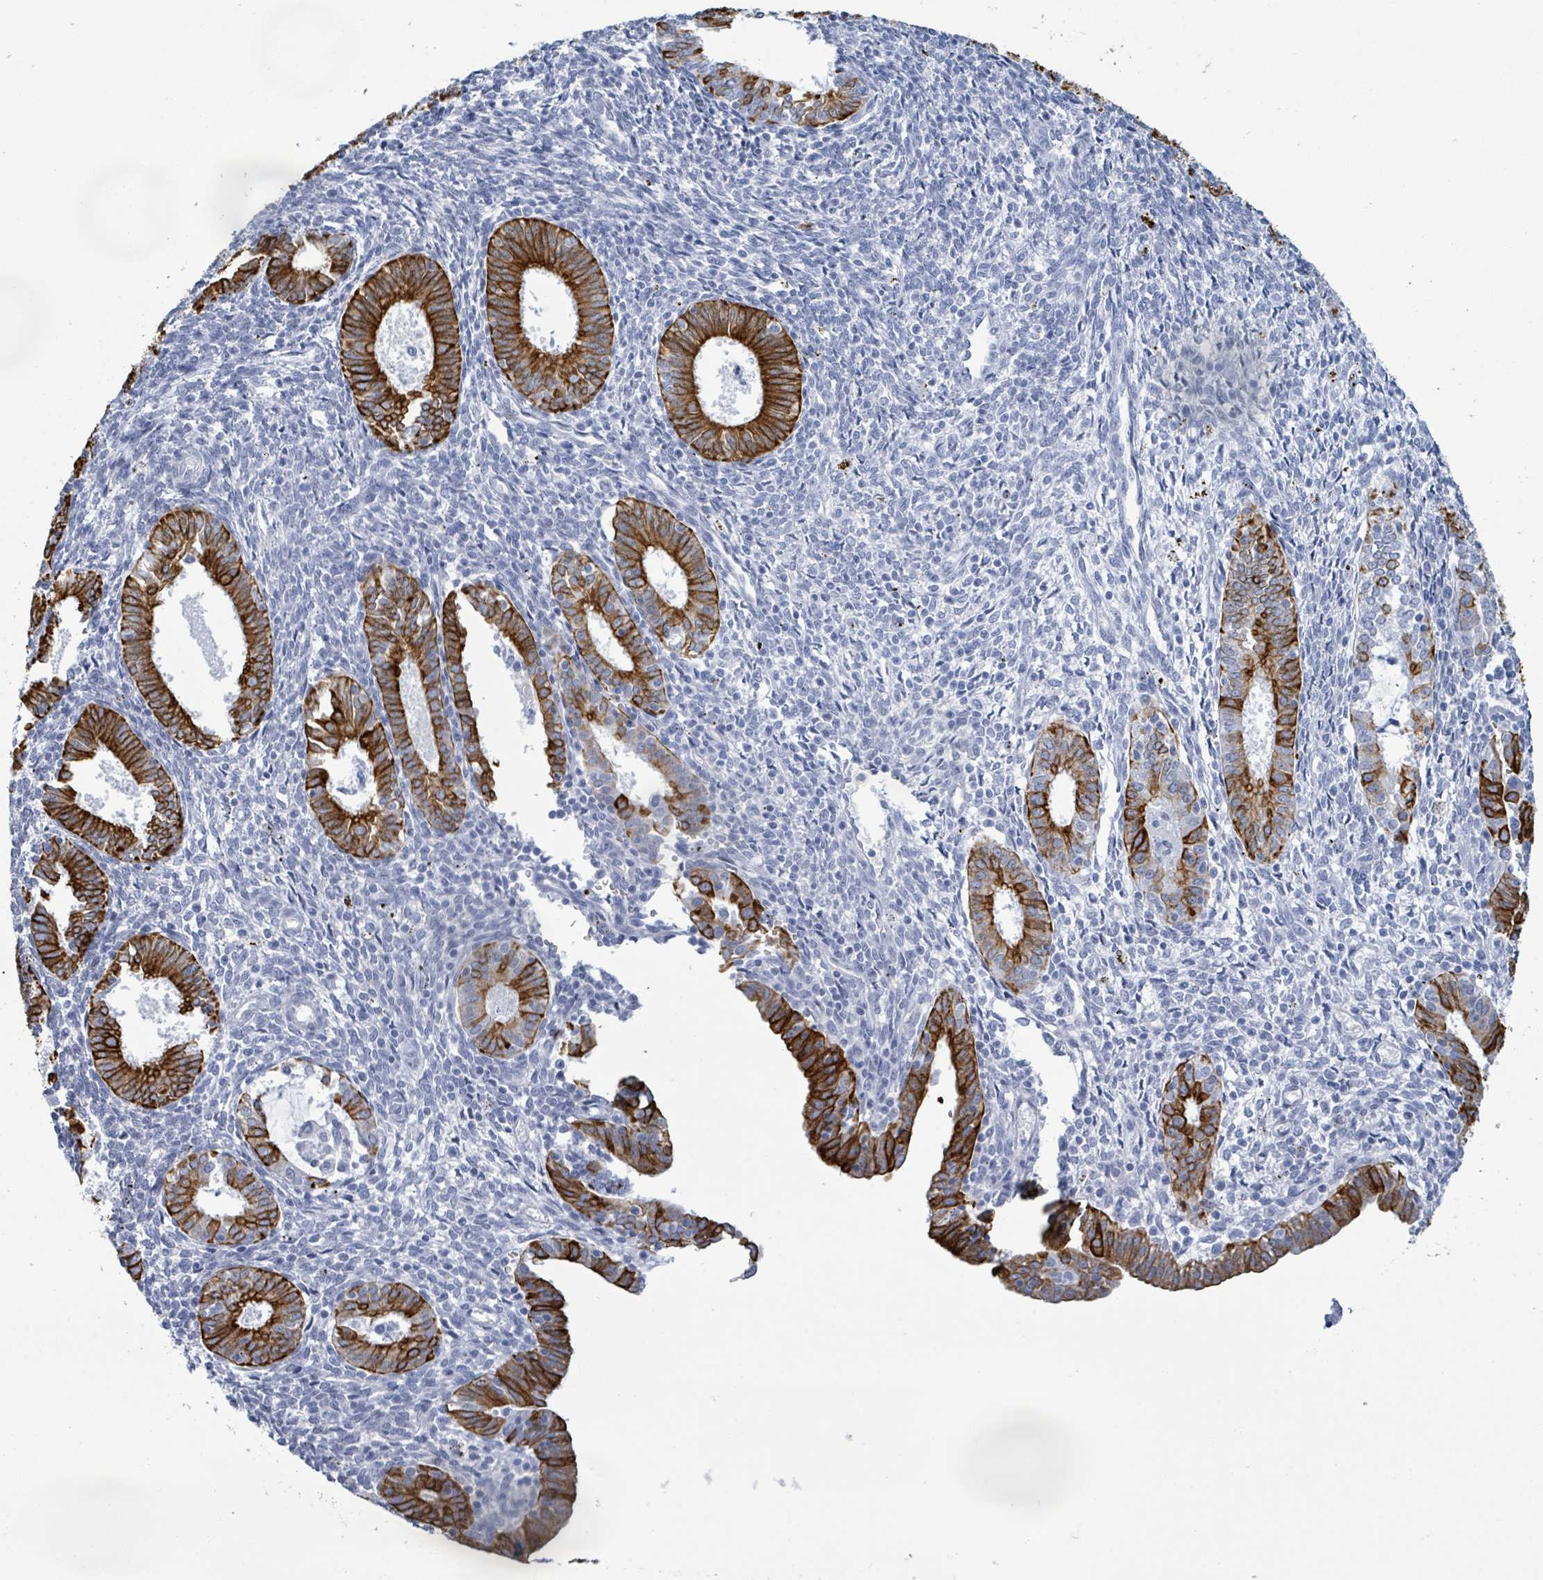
{"staining": {"intensity": "negative", "quantity": "none", "location": "none"}, "tissue": "endometrium", "cell_type": "Cells in endometrial stroma", "image_type": "normal", "snomed": [{"axis": "morphology", "description": "Normal tissue, NOS"}, {"axis": "topography", "description": "Endometrium"}], "caption": "High magnification brightfield microscopy of normal endometrium stained with DAB (brown) and counterstained with hematoxylin (blue): cells in endometrial stroma show no significant expression.", "gene": "KRT8", "patient": {"sex": "female", "age": 41}}